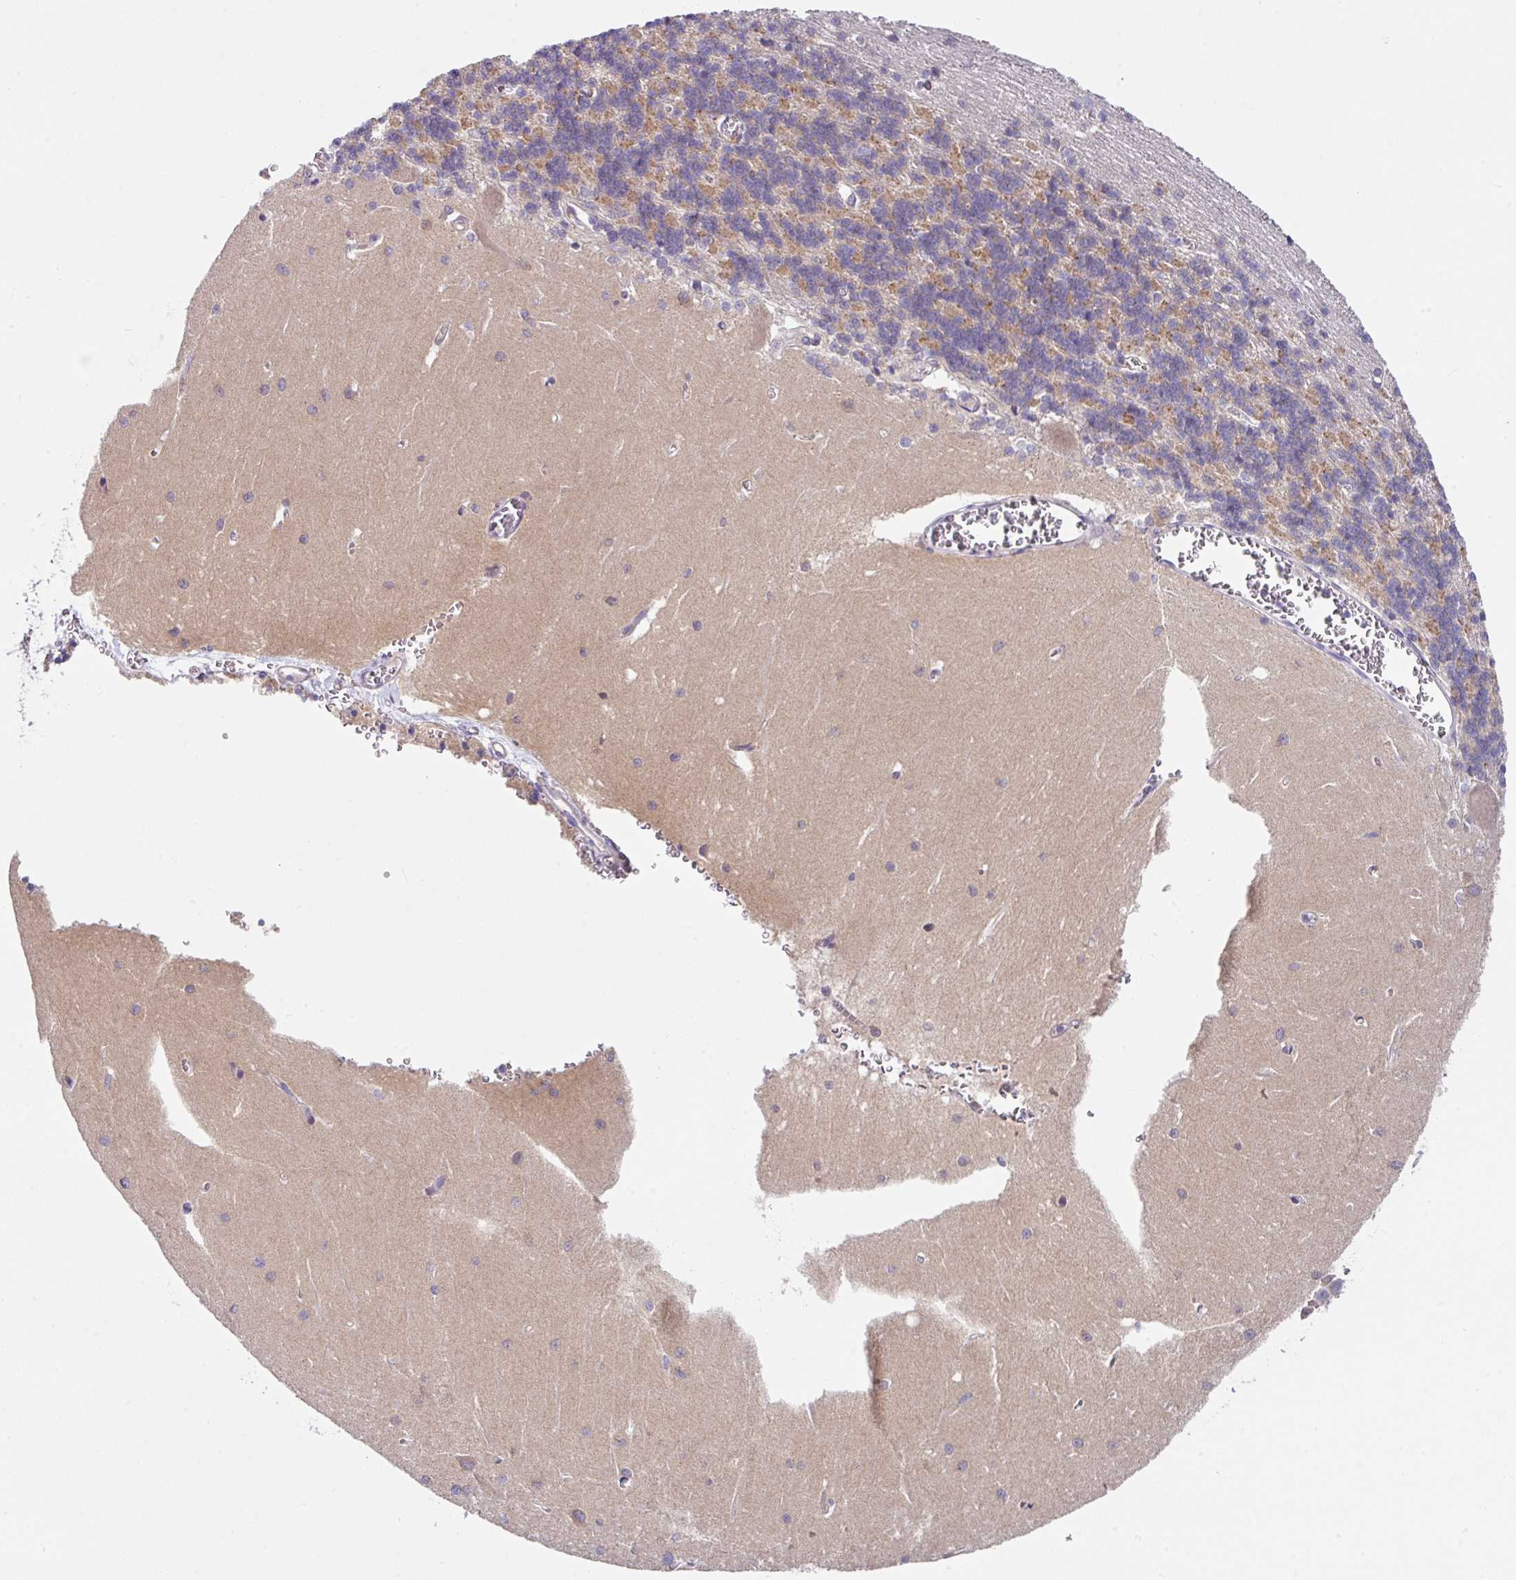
{"staining": {"intensity": "moderate", "quantity": "<25%", "location": "cytoplasmic/membranous"}, "tissue": "cerebellum", "cell_type": "Cells in granular layer", "image_type": "normal", "snomed": [{"axis": "morphology", "description": "Normal tissue, NOS"}, {"axis": "topography", "description": "Cerebellum"}], "caption": "Protein expression analysis of normal cerebellum exhibits moderate cytoplasmic/membranous positivity in about <25% of cells in granular layer. (IHC, brightfield microscopy, high magnification).", "gene": "EIF4B", "patient": {"sex": "male", "age": 37}}